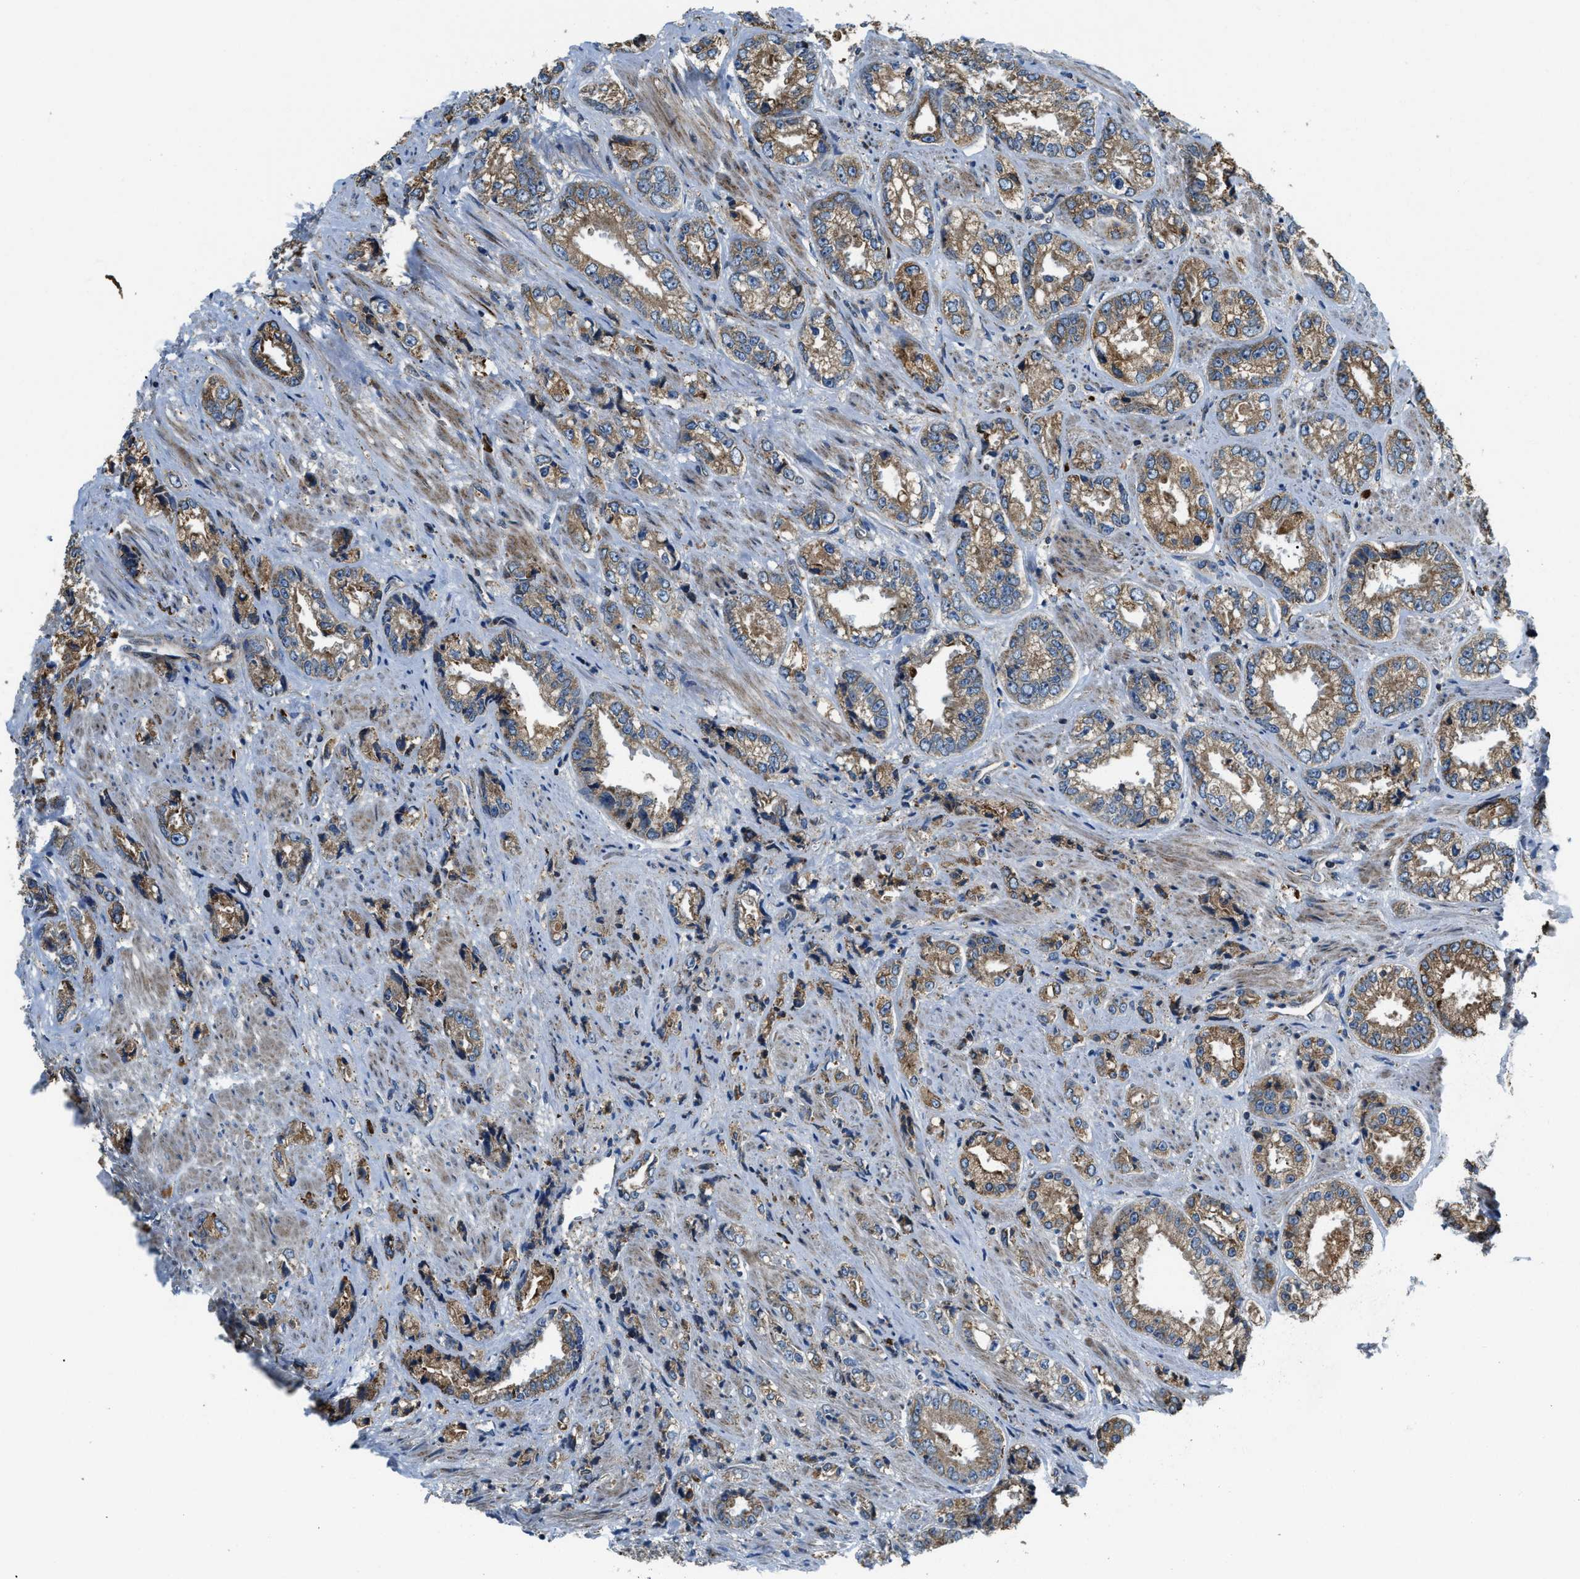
{"staining": {"intensity": "moderate", "quantity": ">75%", "location": "cytoplasmic/membranous"}, "tissue": "prostate cancer", "cell_type": "Tumor cells", "image_type": "cancer", "snomed": [{"axis": "morphology", "description": "Adenocarcinoma, High grade"}, {"axis": "topography", "description": "Prostate"}], "caption": "Prostate cancer (adenocarcinoma (high-grade)) stained for a protein (brown) exhibits moderate cytoplasmic/membranous positive positivity in approximately >75% of tumor cells.", "gene": "CSPG4", "patient": {"sex": "male", "age": 61}}